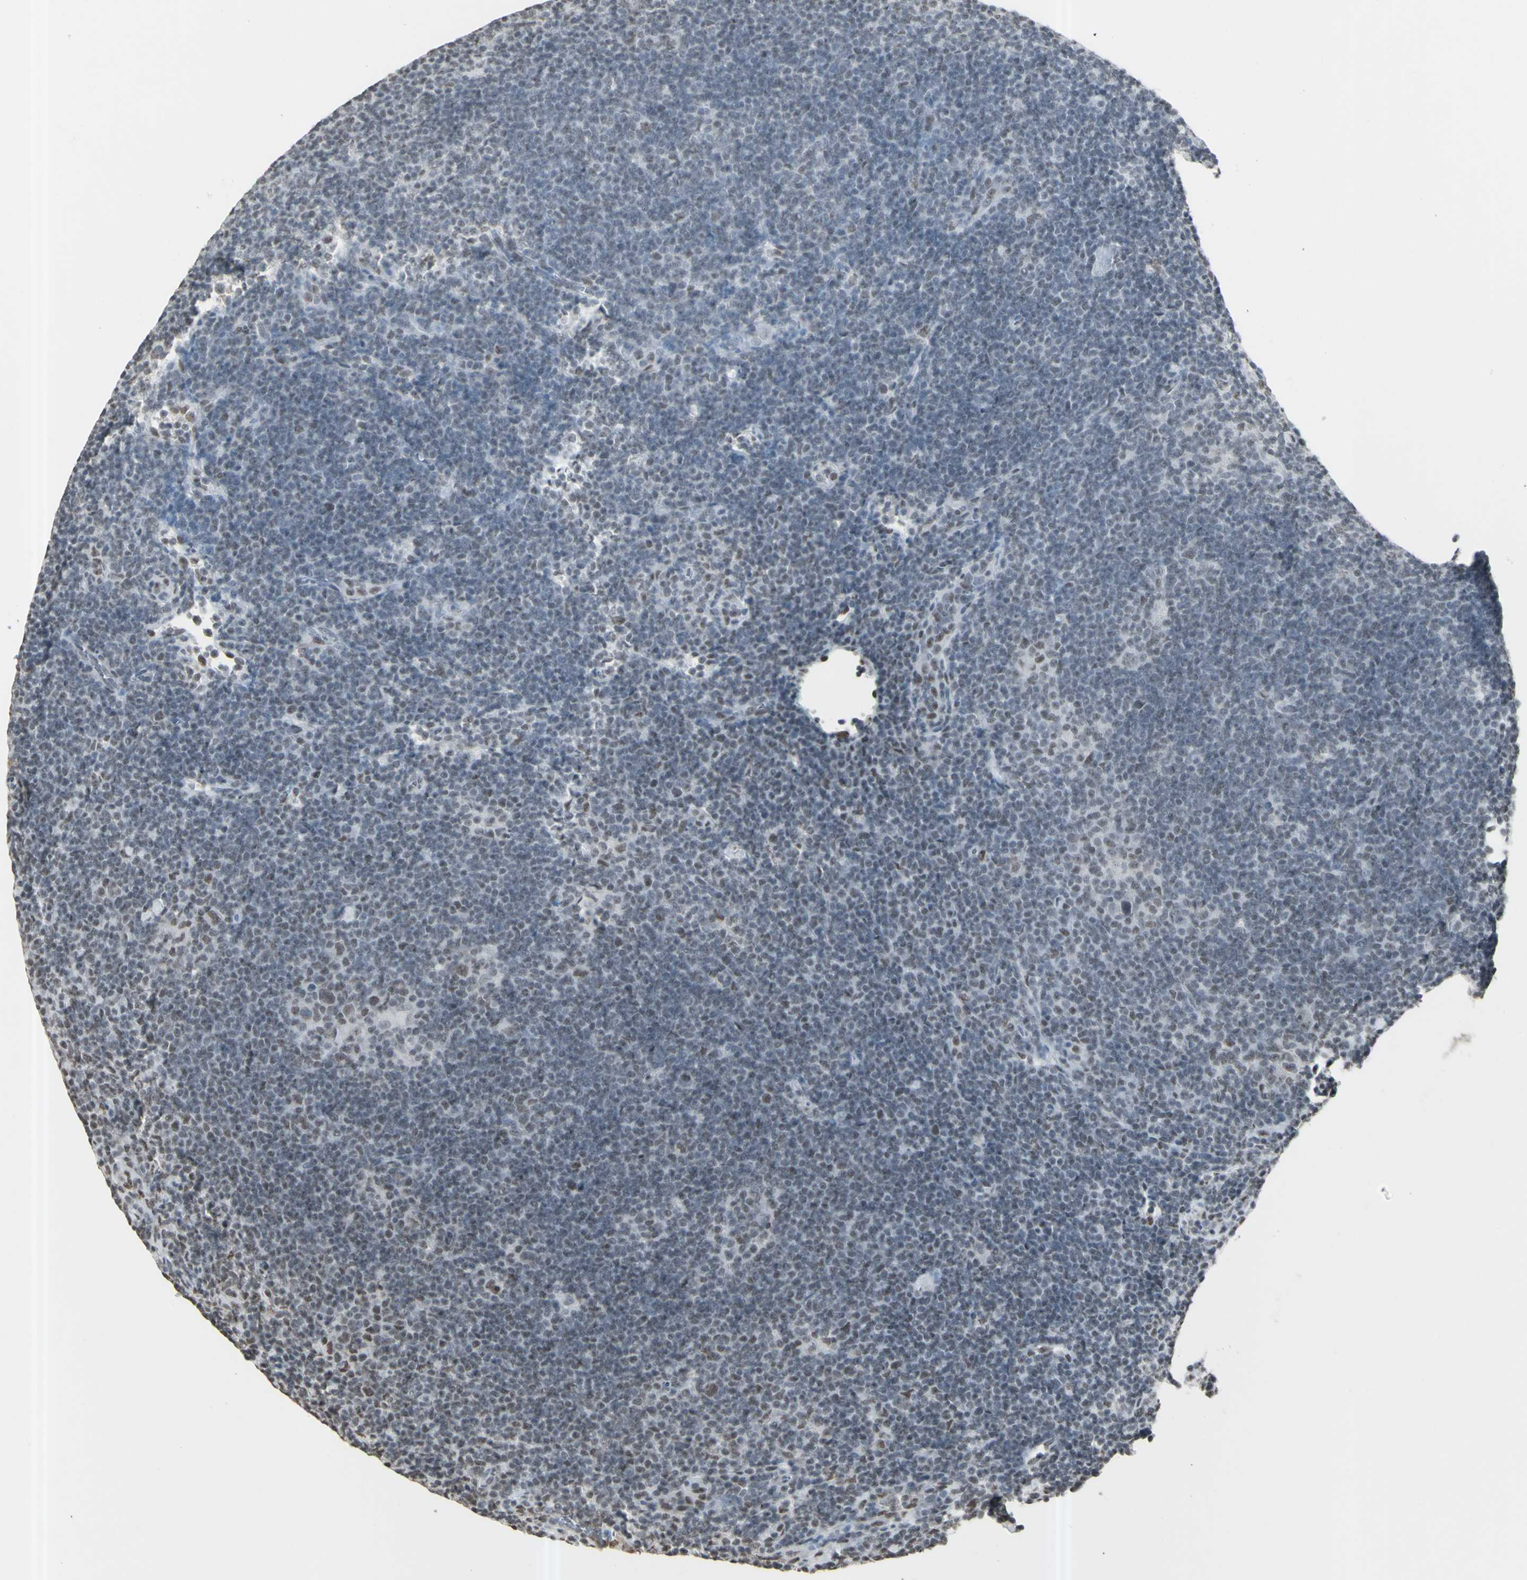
{"staining": {"intensity": "negative", "quantity": "none", "location": "none"}, "tissue": "lymphoma", "cell_type": "Tumor cells", "image_type": "cancer", "snomed": [{"axis": "morphology", "description": "Hodgkin's disease, NOS"}, {"axis": "topography", "description": "Lymph node"}], "caption": "Tumor cells show no significant protein positivity in lymphoma.", "gene": "TRIM28", "patient": {"sex": "female", "age": 57}}